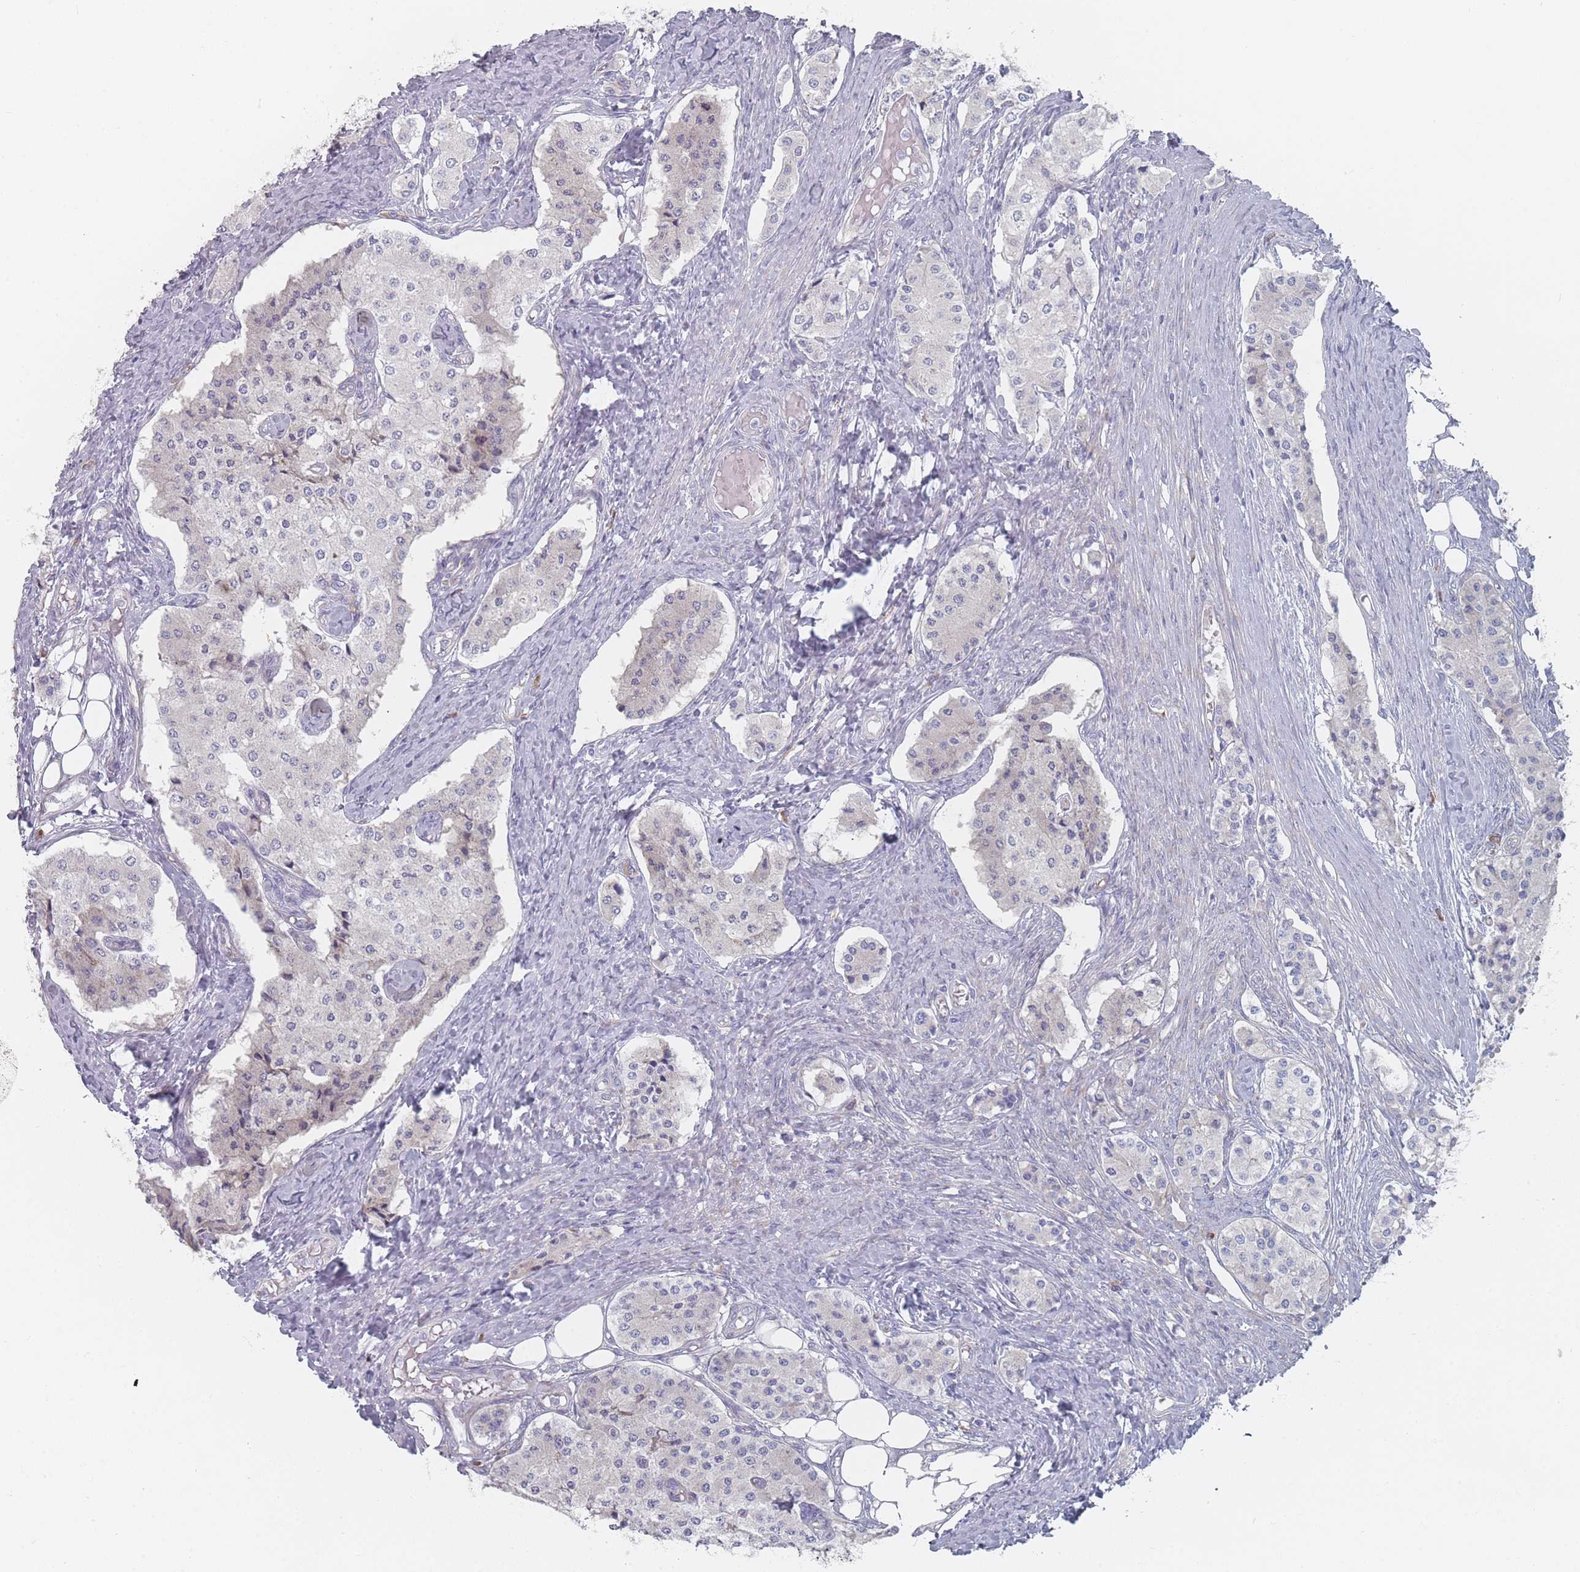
{"staining": {"intensity": "negative", "quantity": "none", "location": "none"}, "tissue": "carcinoid", "cell_type": "Tumor cells", "image_type": "cancer", "snomed": [{"axis": "morphology", "description": "Carcinoid, malignant, NOS"}, {"axis": "topography", "description": "Colon"}], "caption": "Immunohistochemistry (IHC) of carcinoid (malignant) exhibits no expression in tumor cells.", "gene": "CACNG5", "patient": {"sex": "female", "age": 52}}